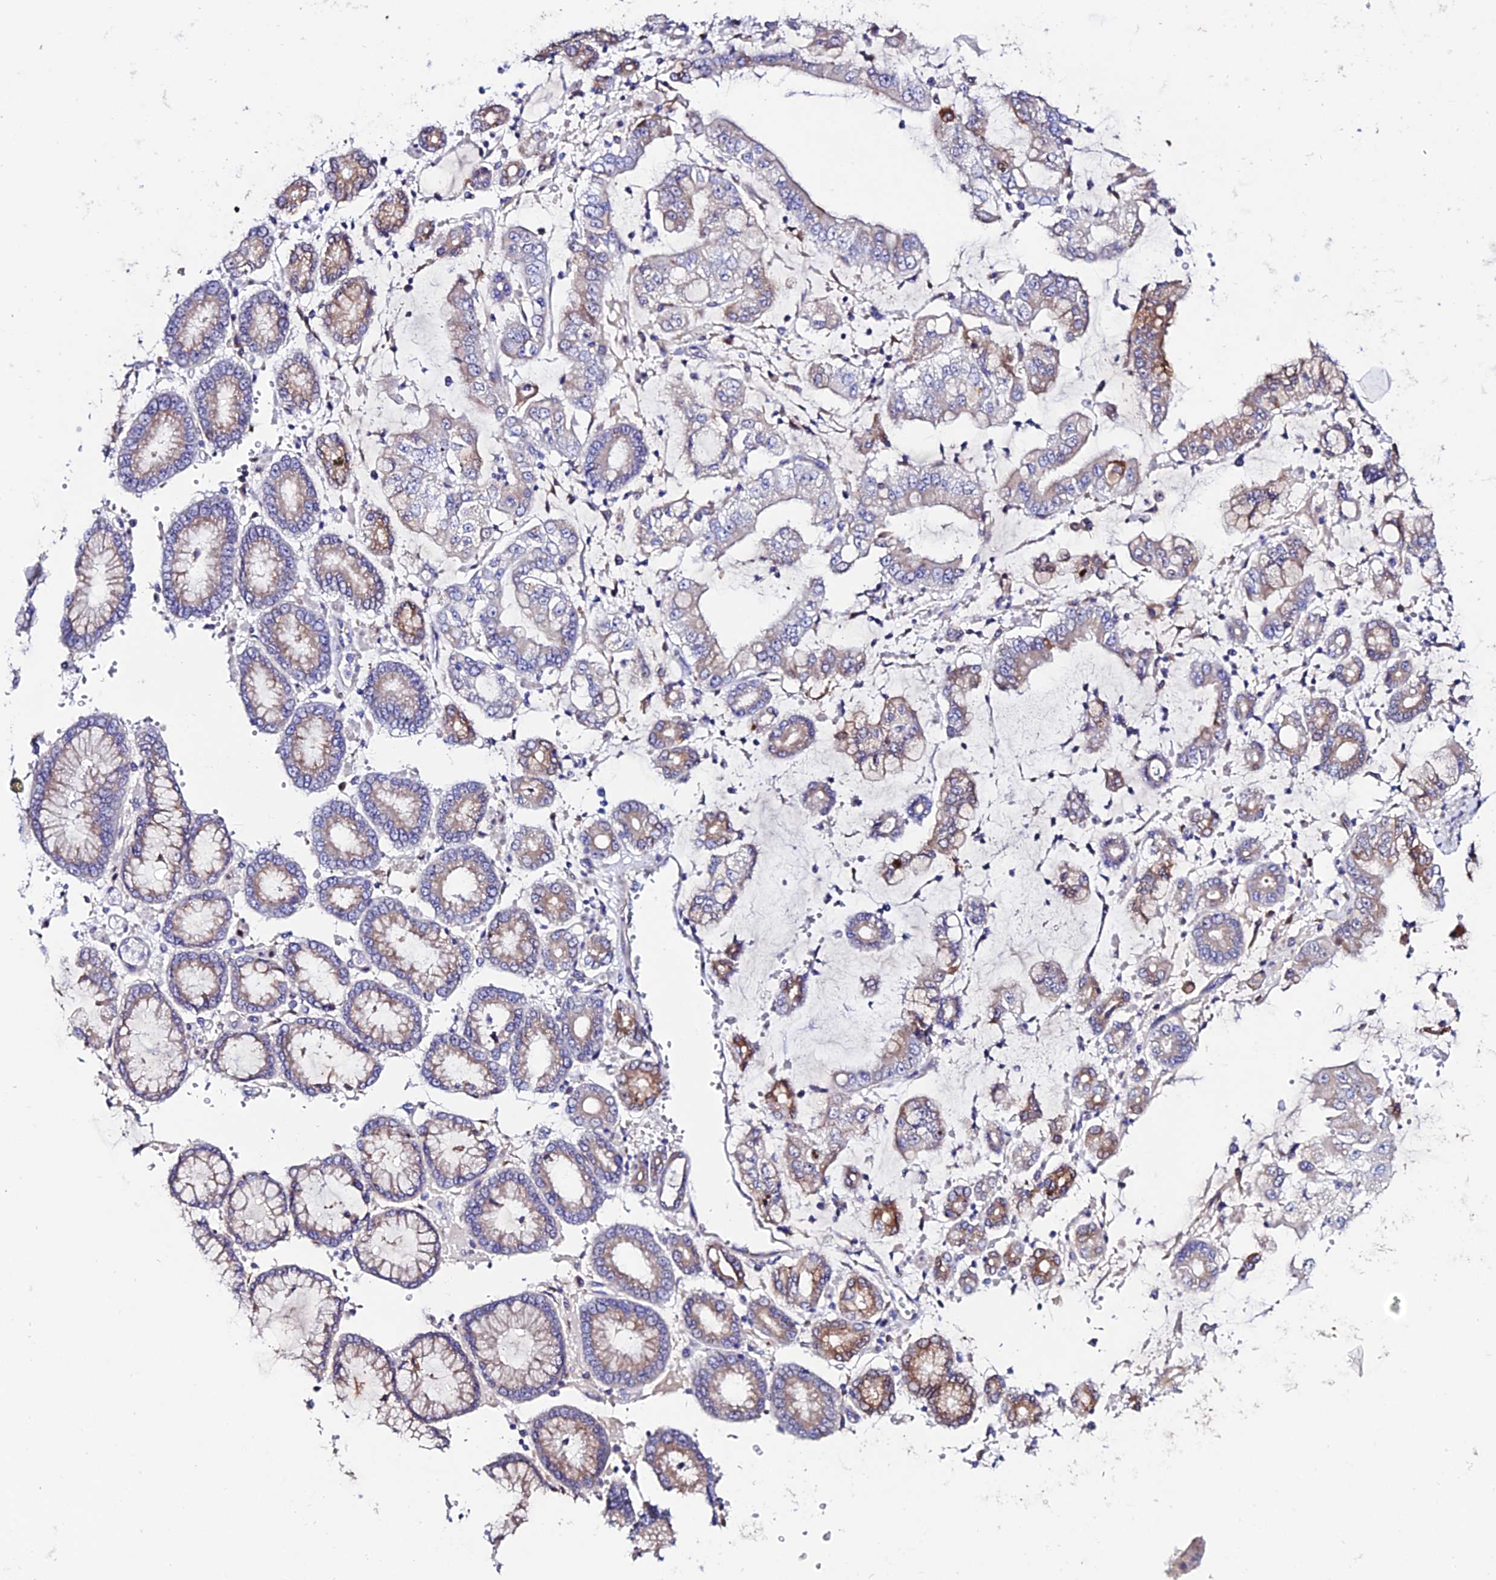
{"staining": {"intensity": "strong", "quantity": "<25%", "location": "cytoplasmic/membranous"}, "tissue": "stomach cancer", "cell_type": "Tumor cells", "image_type": "cancer", "snomed": [{"axis": "morphology", "description": "Adenocarcinoma, NOS"}, {"axis": "topography", "description": "Stomach"}], "caption": "Strong cytoplasmic/membranous expression for a protein is appreciated in approximately <25% of tumor cells of adenocarcinoma (stomach) using immunohistochemistry.", "gene": "OR51Q1", "patient": {"sex": "male", "age": 76}}